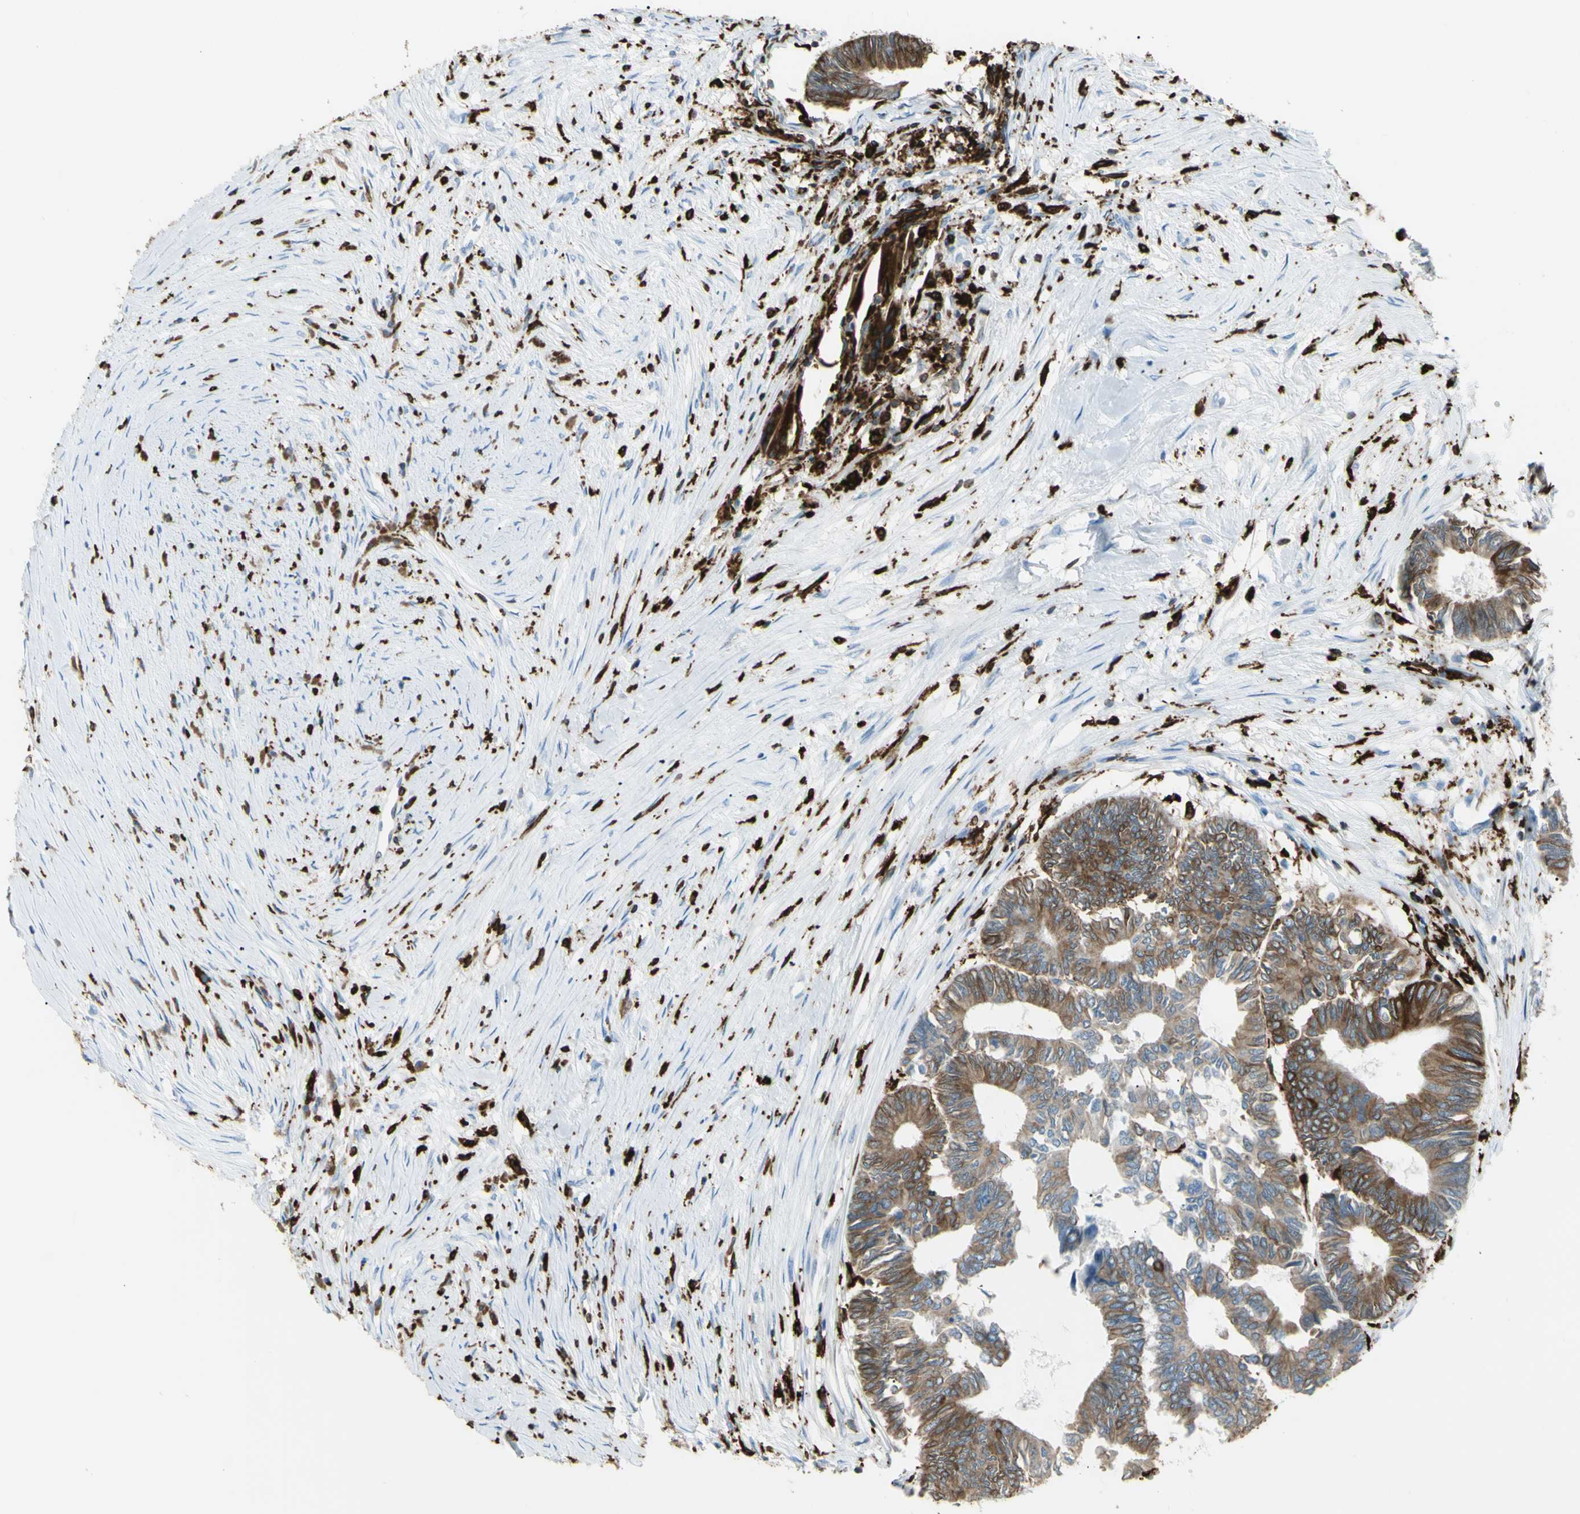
{"staining": {"intensity": "moderate", "quantity": ">75%", "location": "cytoplasmic/membranous"}, "tissue": "colorectal cancer", "cell_type": "Tumor cells", "image_type": "cancer", "snomed": [{"axis": "morphology", "description": "Adenocarcinoma, NOS"}, {"axis": "topography", "description": "Rectum"}], "caption": "Immunohistochemistry (IHC) of human colorectal adenocarcinoma reveals medium levels of moderate cytoplasmic/membranous positivity in approximately >75% of tumor cells.", "gene": "CD74", "patient": {"sex": "male", "age": 63}}